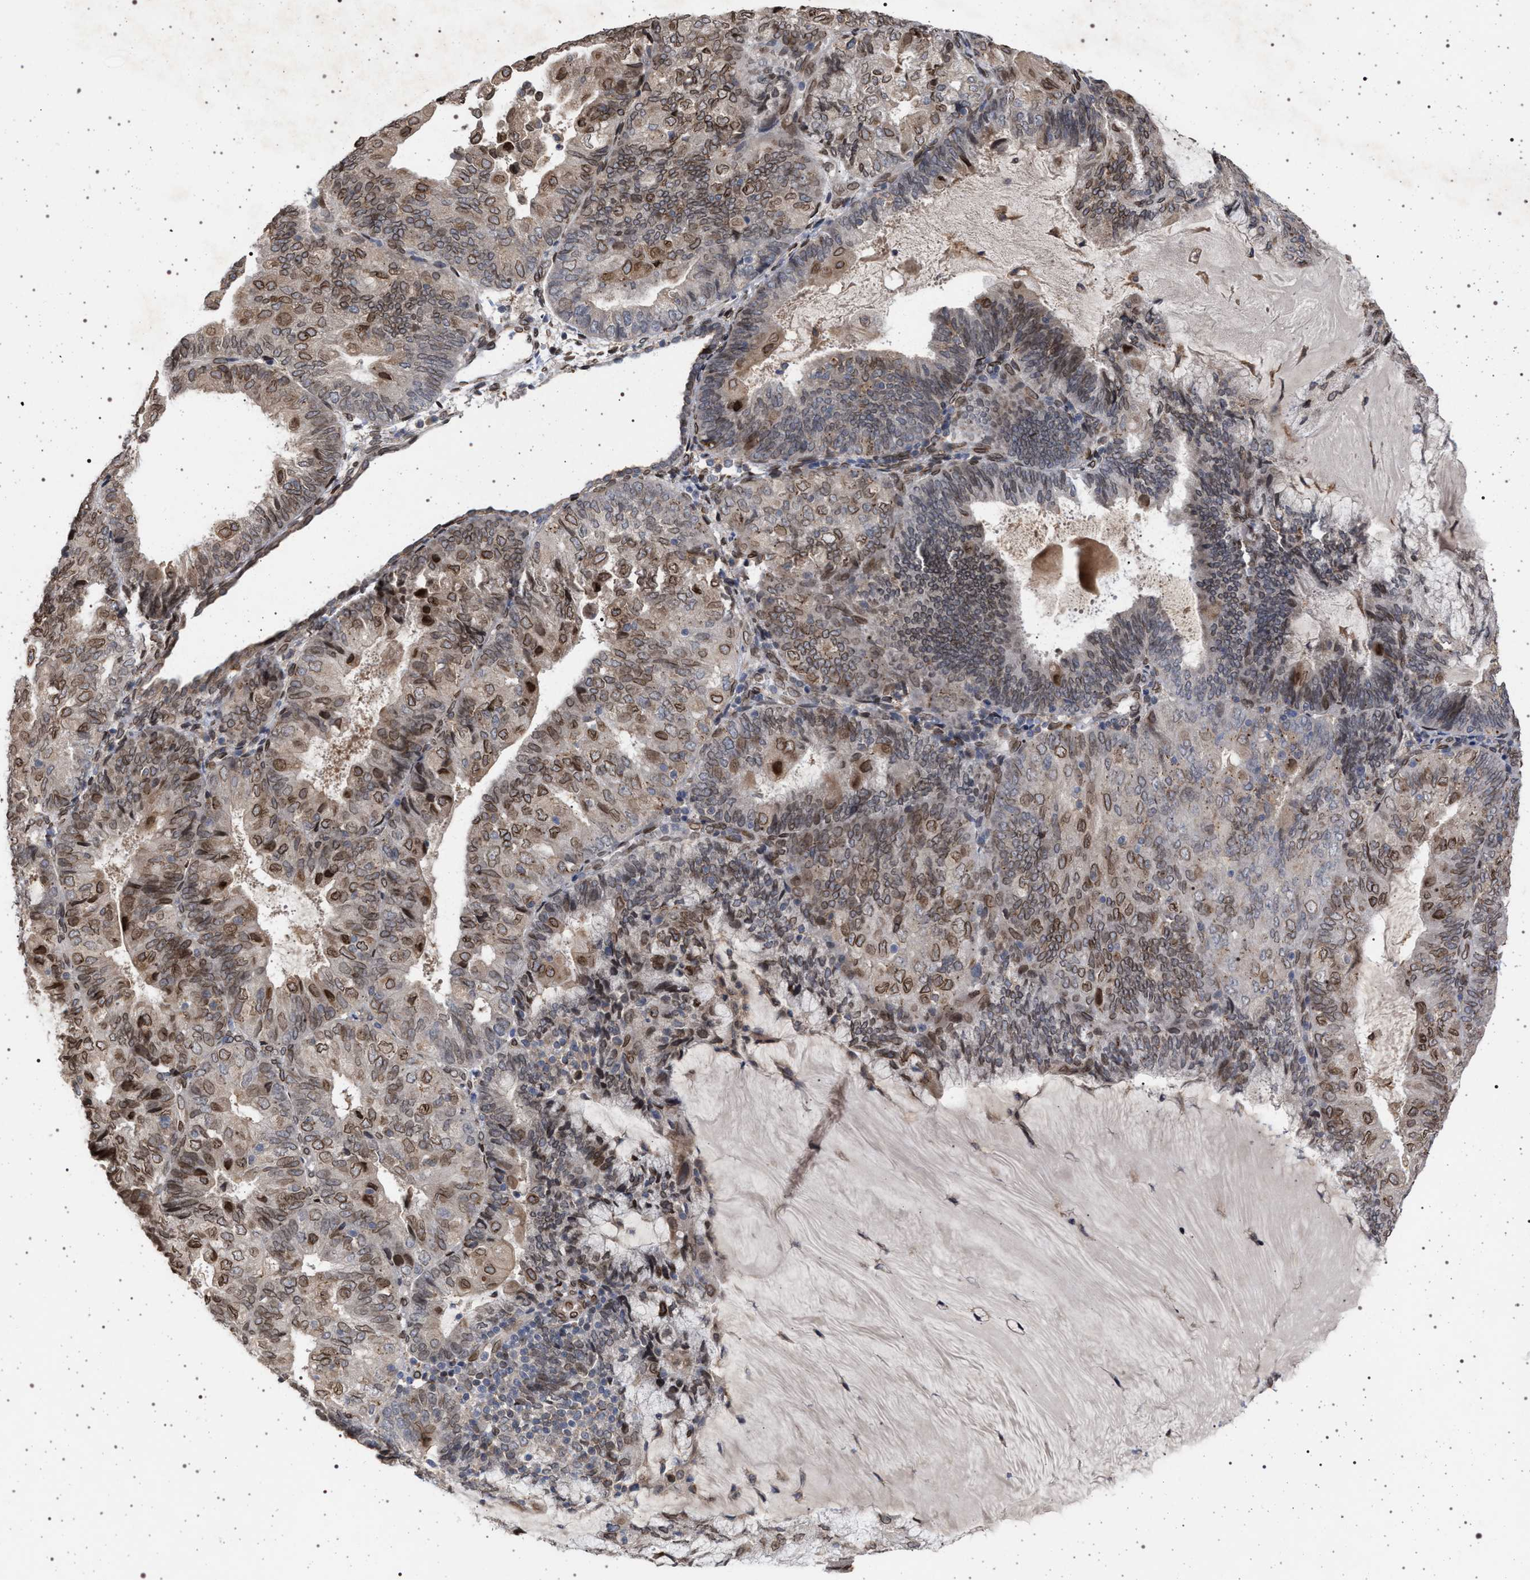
{"staining": {"intensity": "moderate", "quantity": ">75%", "location": "cytoplasmic/membranous,nuclear"}, "tissue": "endometrial cancer", "cell_type": "Tumor cells", "image_type": "cancer", "snomed": [{"axis": "morphology", "description": "Adenocarcinoma, NOS"}, {"axis": "topography", "description": "Endometrium"}], "caption": "A brown stain highlights moderate cytoplasmic/membranous and nuclear staining of a protein in human endometrial cancer (adenocarcinoma) tumor cells.", "gene": "ING2", "patient": {"sex": "female", "age": 81}}